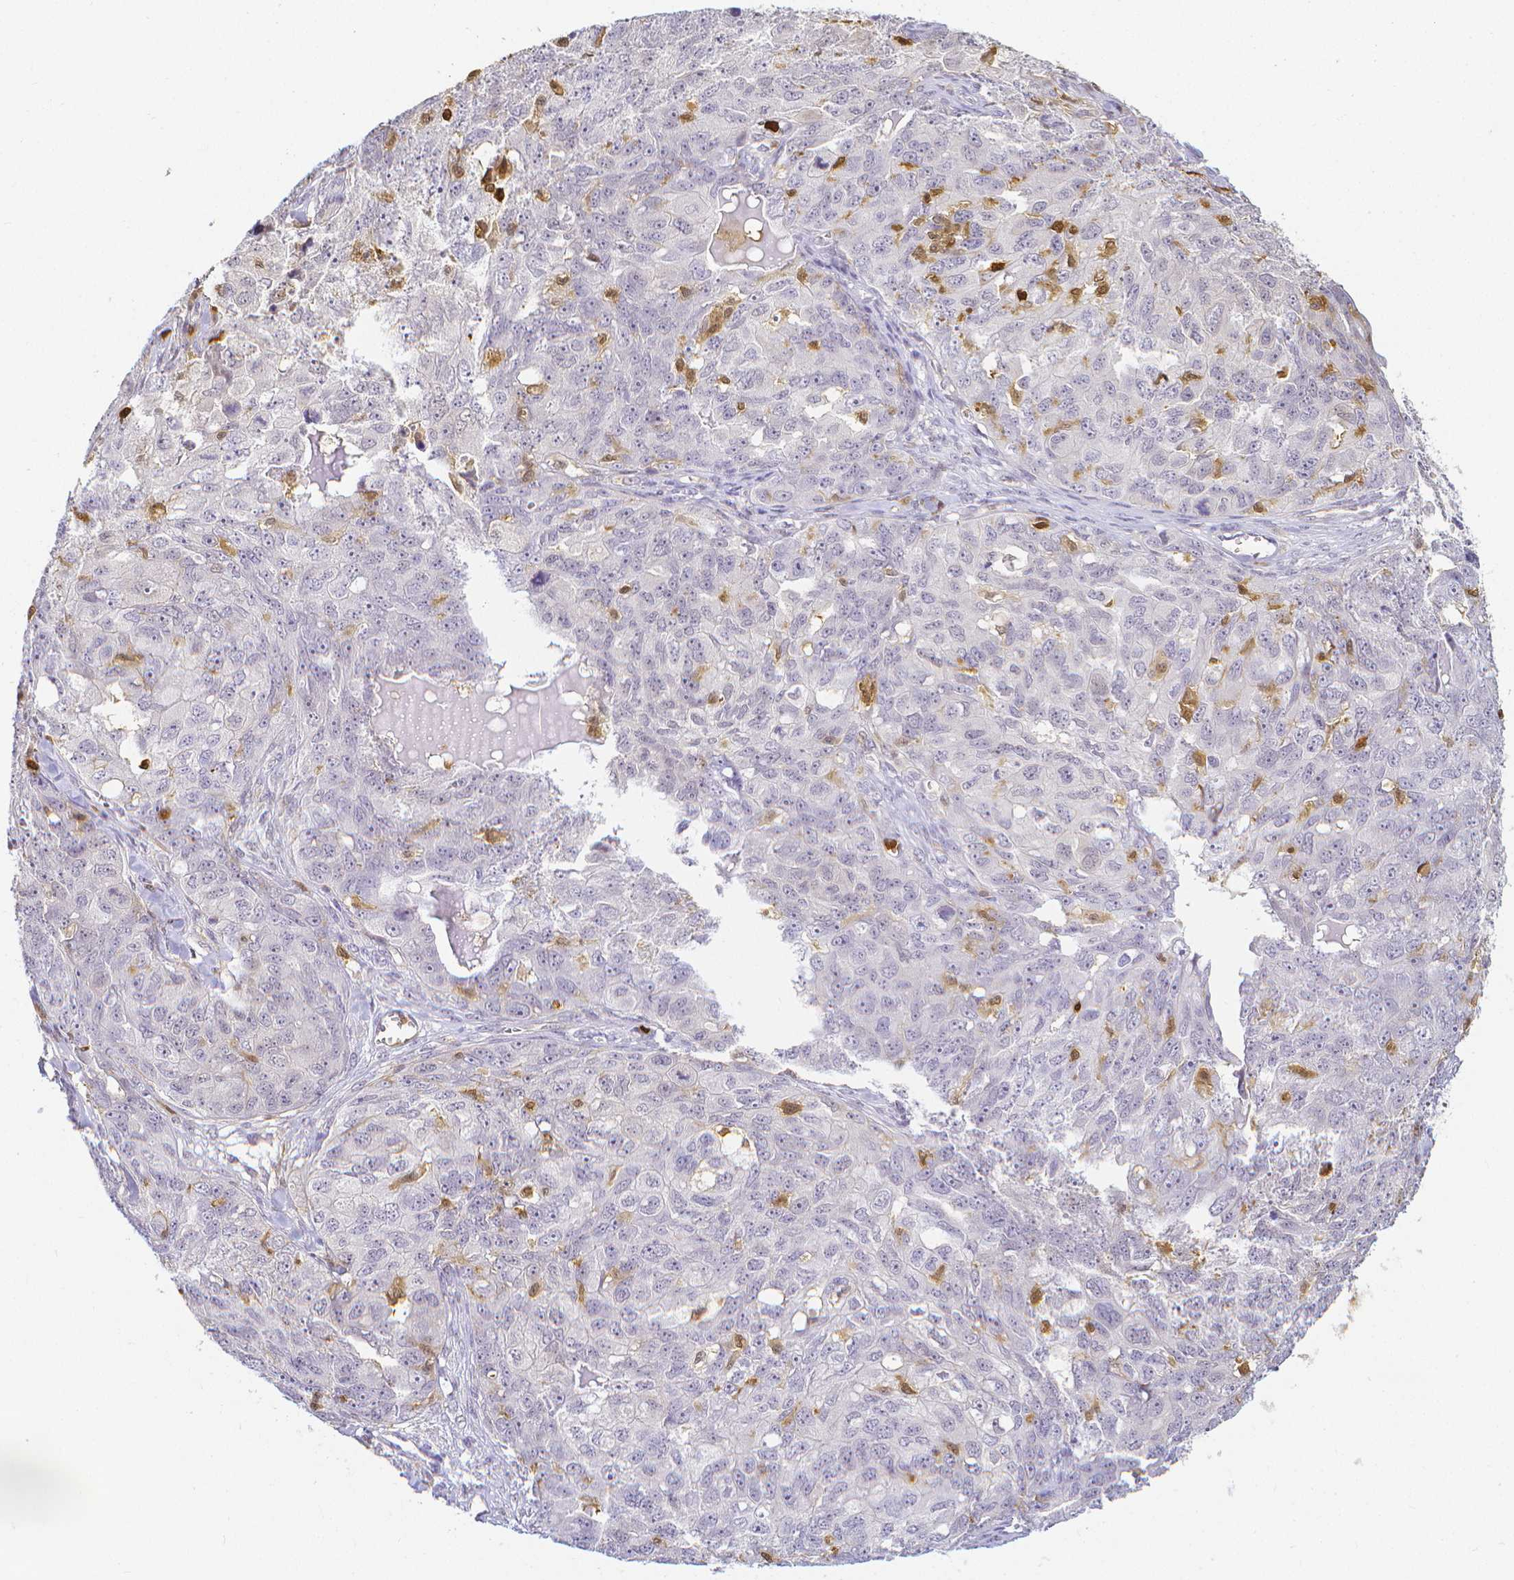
{"staining": {"intensity": "negative", "quantity": "none", "location": "none"}, "tissue": "ovarian cancer", "cell_type": "Tumor cells", "image_type": "cancer", "snomed": [{"axis": "morphology", "description": "Carcinoma, endometroid"}, {"axis": "topography", "description": "Ovary"}], "caption": "Endometroid carcinoma (ovarian) was stained to show a protein in brown. There is no significant expression in tumor cells.", "gene": "COTL1", "patient": {"sex": "female", "age": 70}}